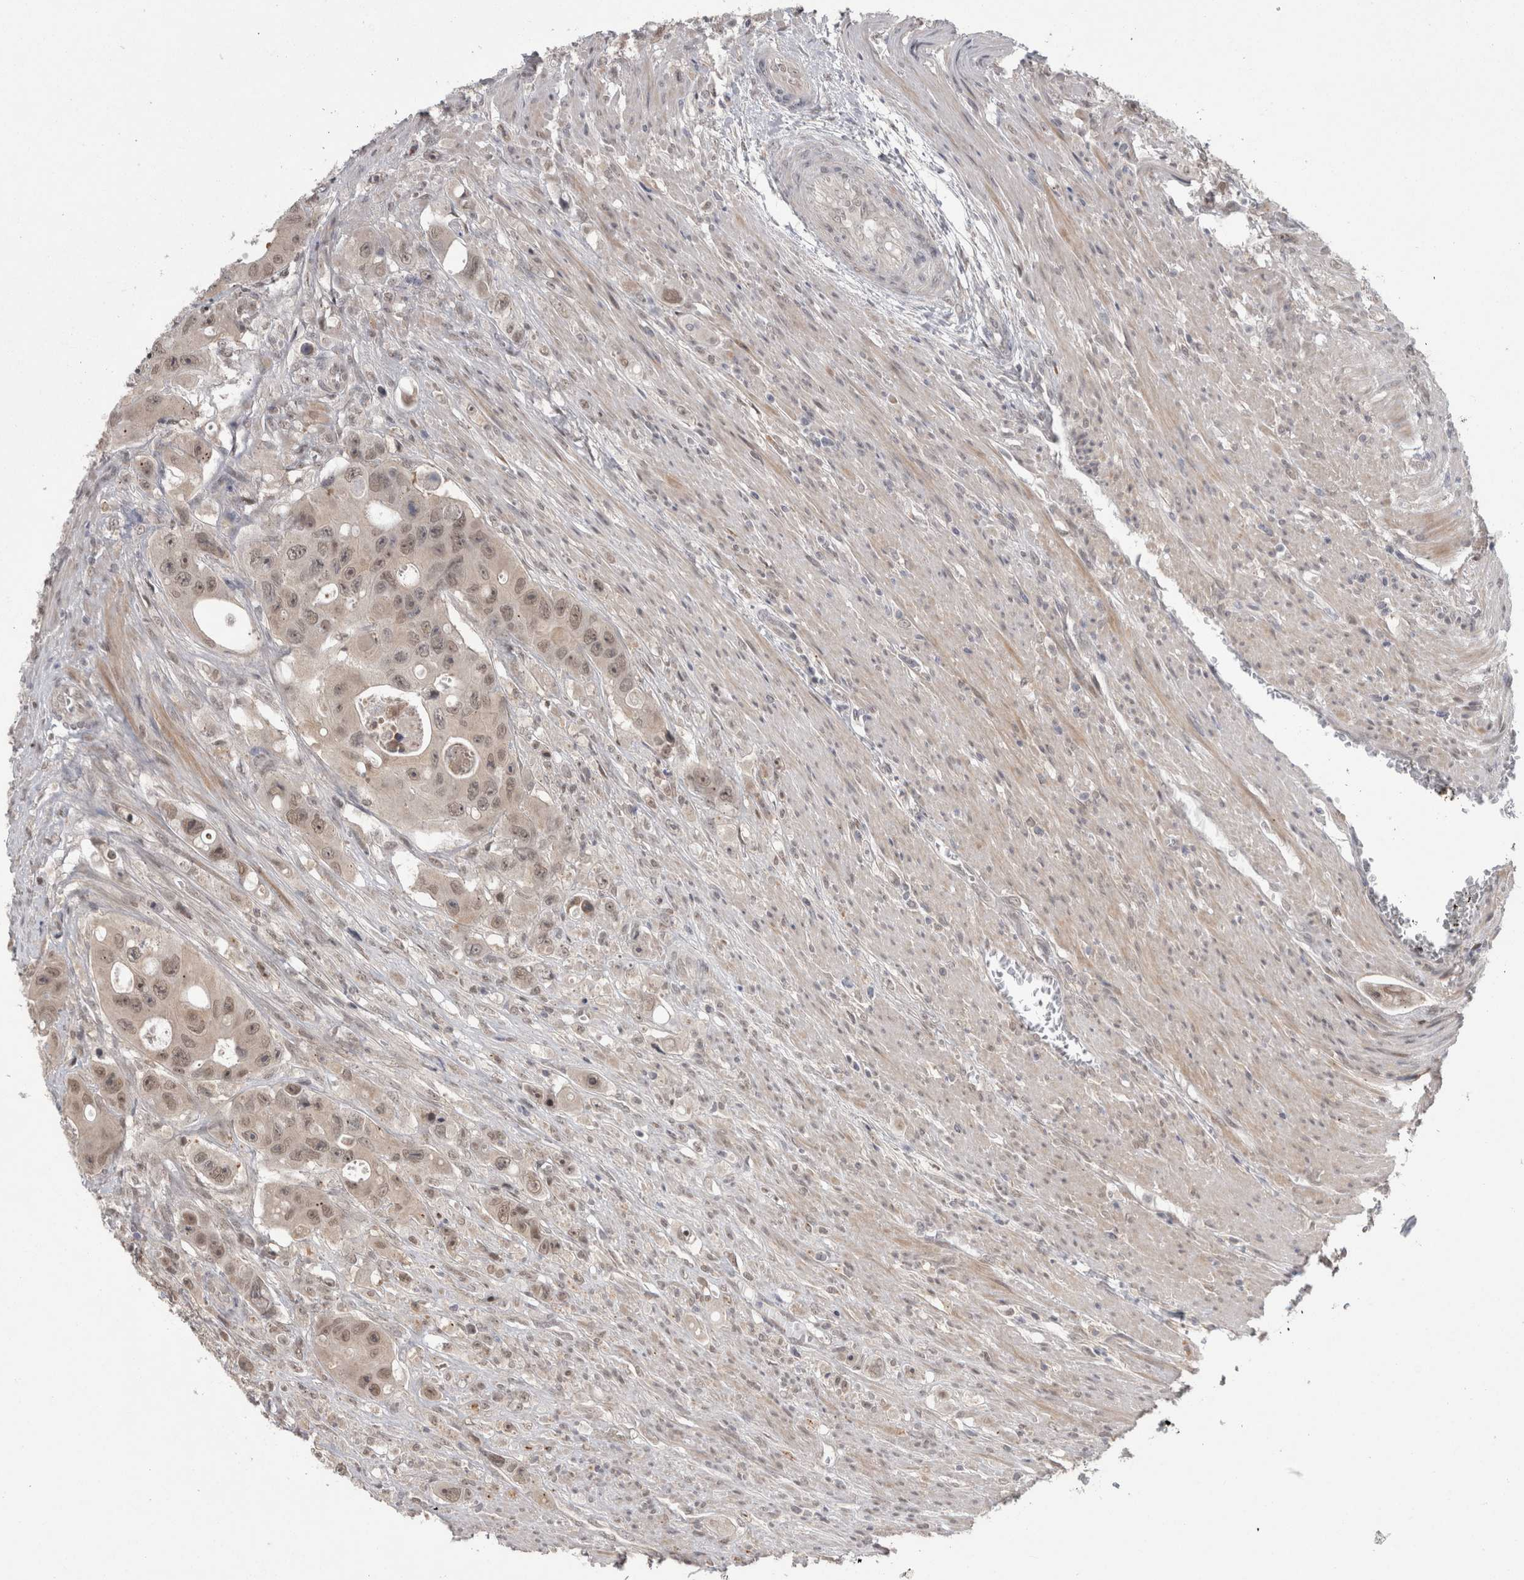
{"staining": {"intensity": "weak", "quantity": ">75%", "location": "nuclear"}, "tissue": "colorectal cancer", "cell_type": "Tumor cells", "image_type": "cancer", "snomed": [{"axis": "morphology", "description": "Adenocarcinoma, NOS"}, {"axis": "topography", "description": "Colon"}], "caption": "The micrograph shows a brown stain indicating the presence of a protein in the nuclear of tumor cells in colorectal cancer (adenocarcinoma).", "gene": "MTBP", "patient": {"sex": "female", "age": 46}}